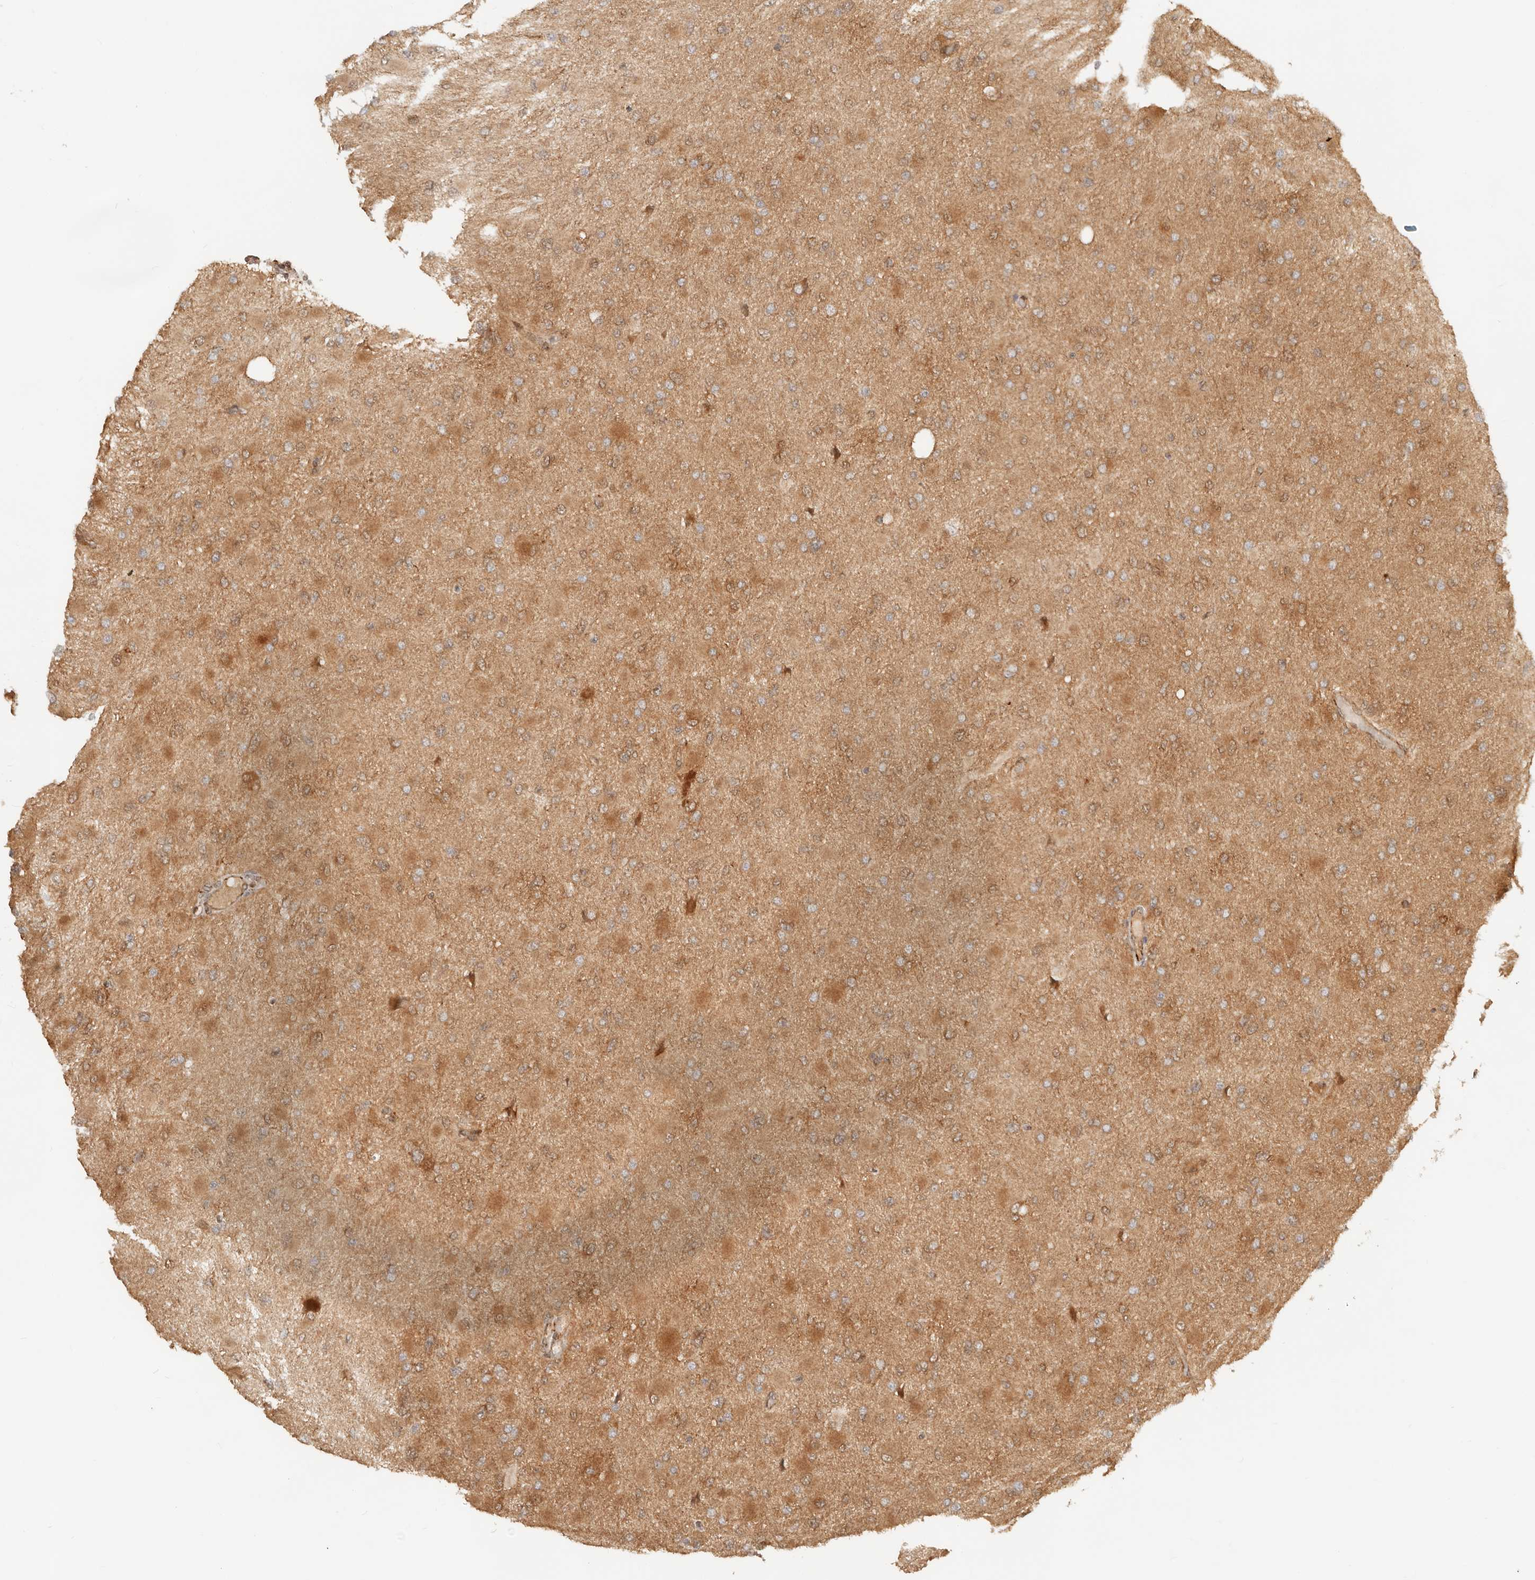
{"staining": {"intensity": "moderate", "quantity": "<25%", "location": "cytoplasmic/membranous"}, "tissue": "glioma", "cell_type": "Tumor cells", "image_type": "cancer", "snomed": [{"axis": "morphology", "description": "Glioma, malignant, High grade"}, {"axis": "topography", "description": "Cerebral cortex"}], "caption": "IHC of glioma reveals low levels of moderate cytoplasmic/membranous positivity in about <25% of tumor cells. Immunohistochemistry stains the protein in brown and the nuclei are stained blue.", "gene": "BAALC", "patient": {"sex": "female", "age": 36}}